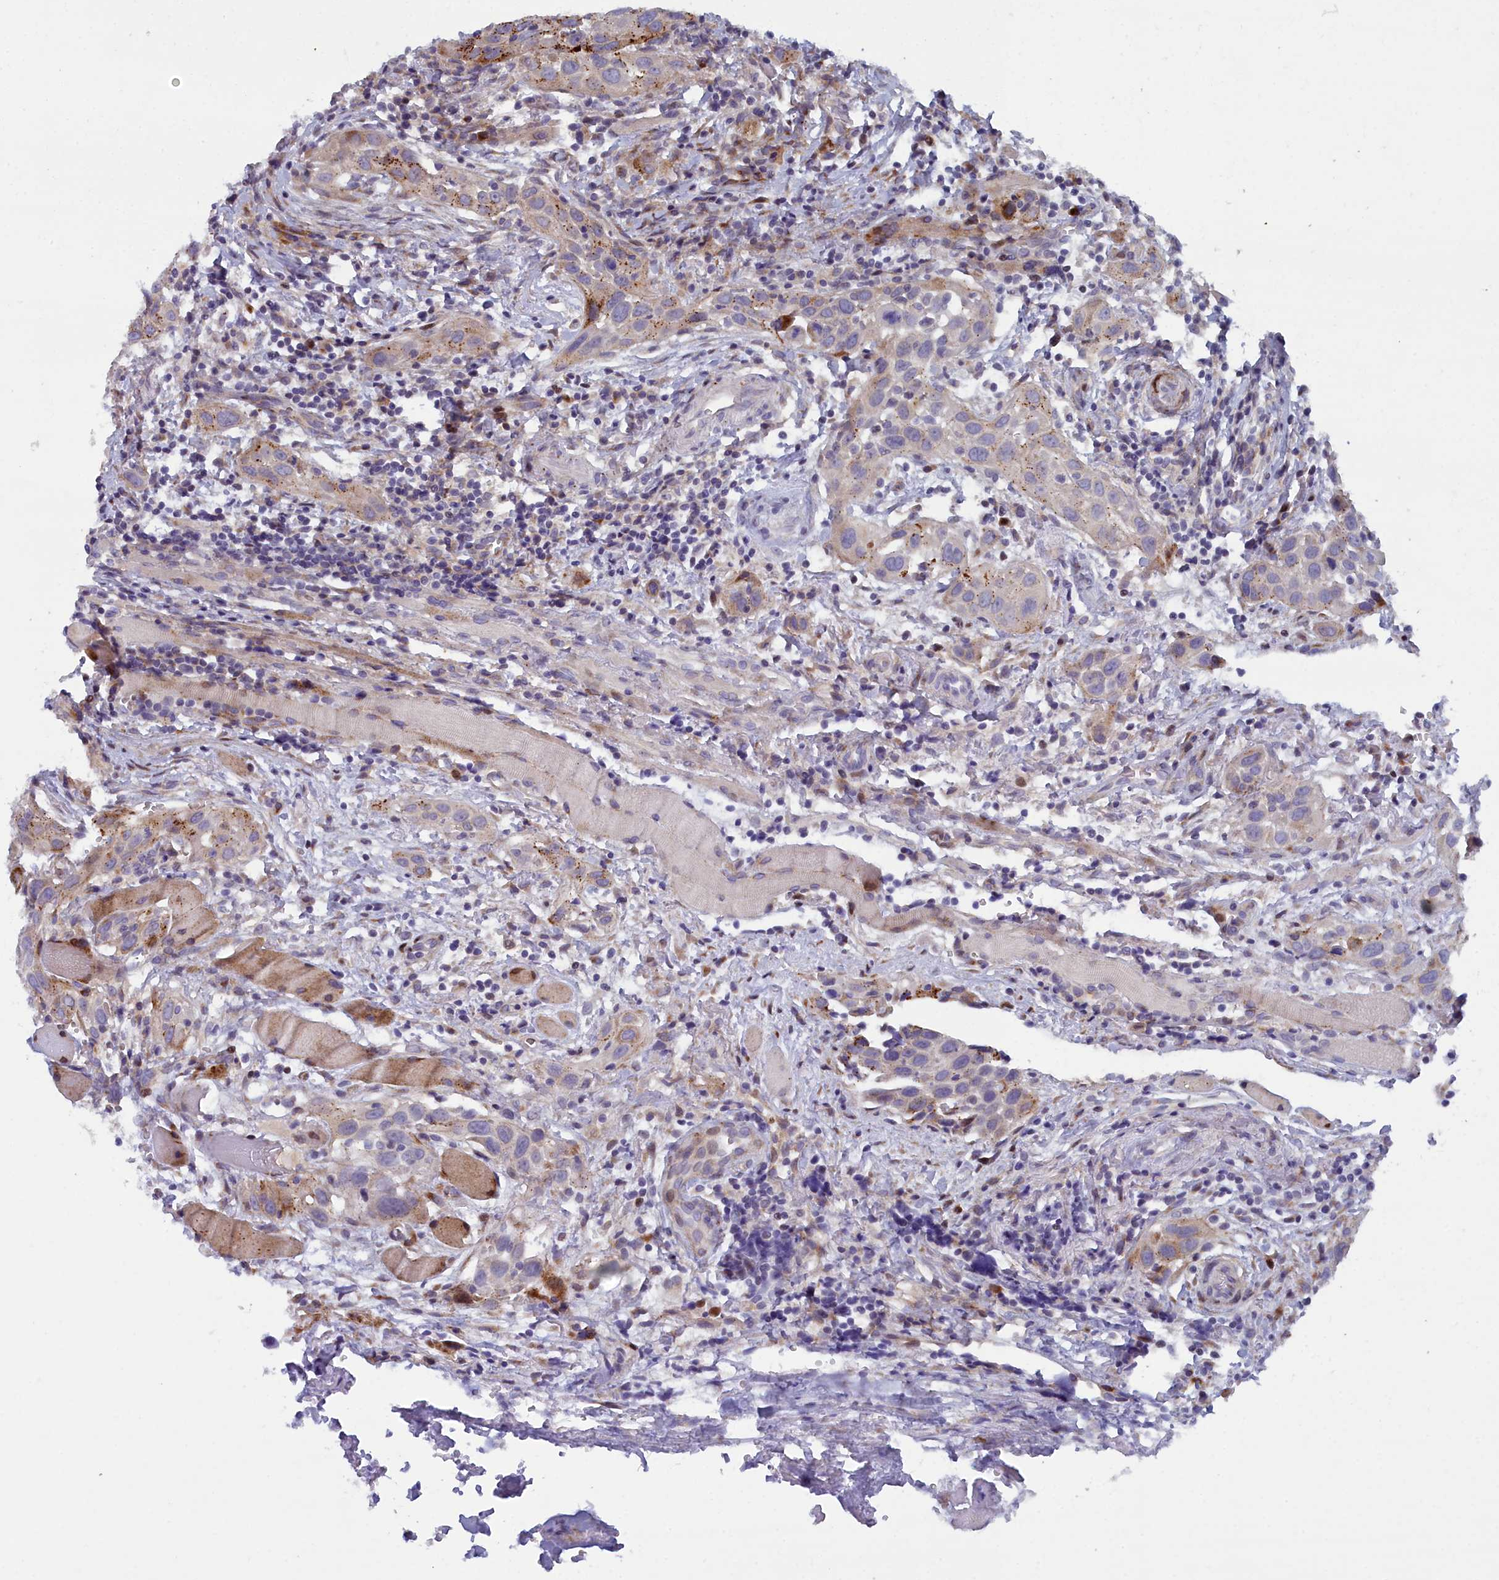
{"staining": {"intensity": "weak", "quantity": "<25%", "location": "cytoplasmic/membranous"}, "tissue": "head and neck cancer", "cell_type": "Tumor cells", "image_type": "cancer", "snomed": [{"axis": "morphology", "description": "Squamous cell carcinoma, NOS"}, {"axis": "topography", "description": "Oral tissue"}, {"axis": "topography", "description": "Head-Neck"}], "caption": "This histopathology image is of head and neck cancer stained with immunohistochemistry to label a protein in brown with the nuclei are counter-stained blue. There is no staining in tumor cells.", "gene": "B9D2", "patient": {"sex": "female", "age": 50}}